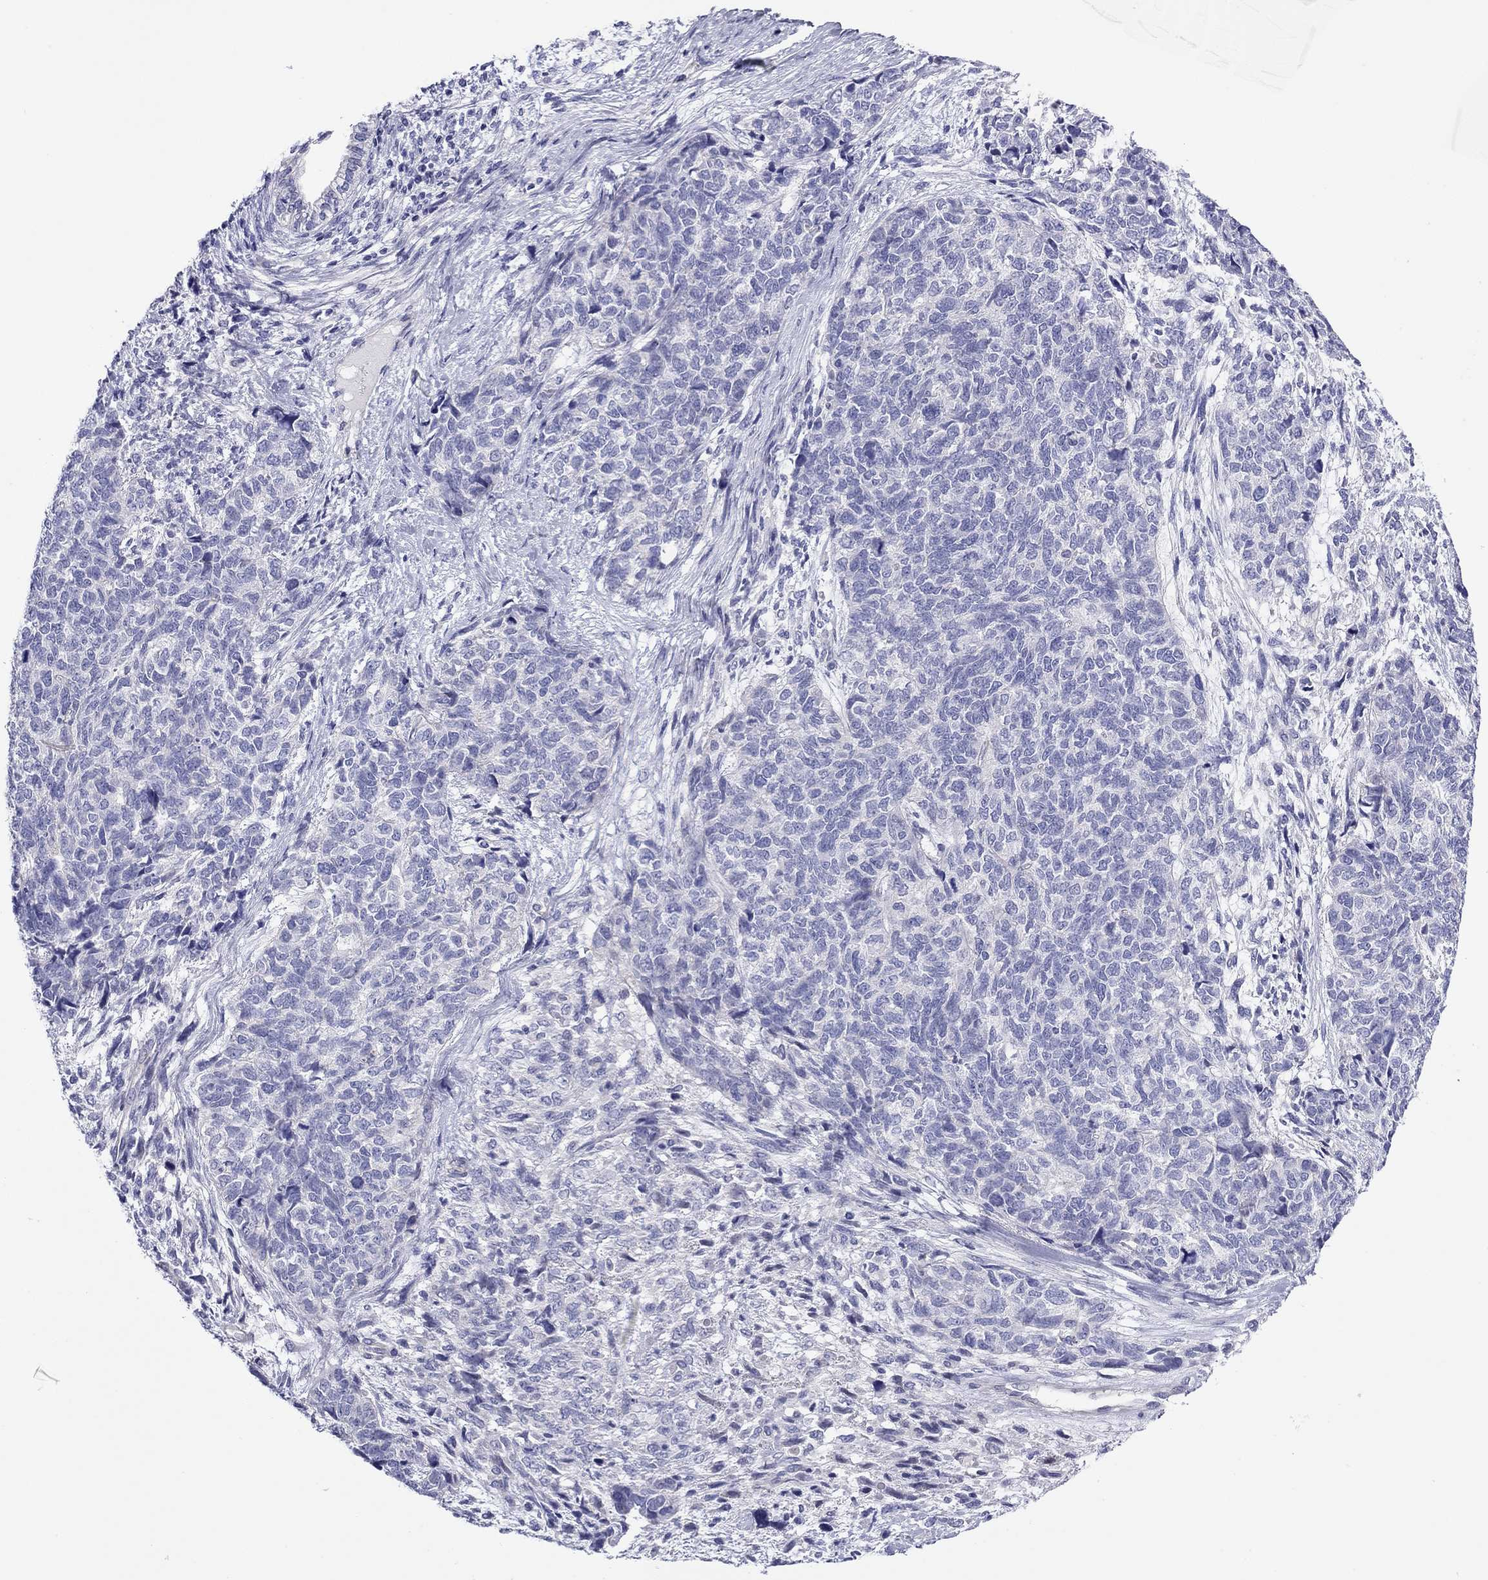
{"staining": {"intensity": "negative", "quantity": "none", "location": "none"}, "tissue": "cervical cancer", "cell_type": "Tumor cells", "image_type": "cancer", "snomed": [{"axis": "morphology", "description": "Squamous cell carcinoma, NOS"}, {"axis": "topography", "description": "Cervix"}], "caption": "Micrograph shows no protein positivity in tumor cells of cervical cancer (squamous cell carcinoma) tissue.", "gene": "MGAT4C", "patient": {"sex": "female", "age": 63}}